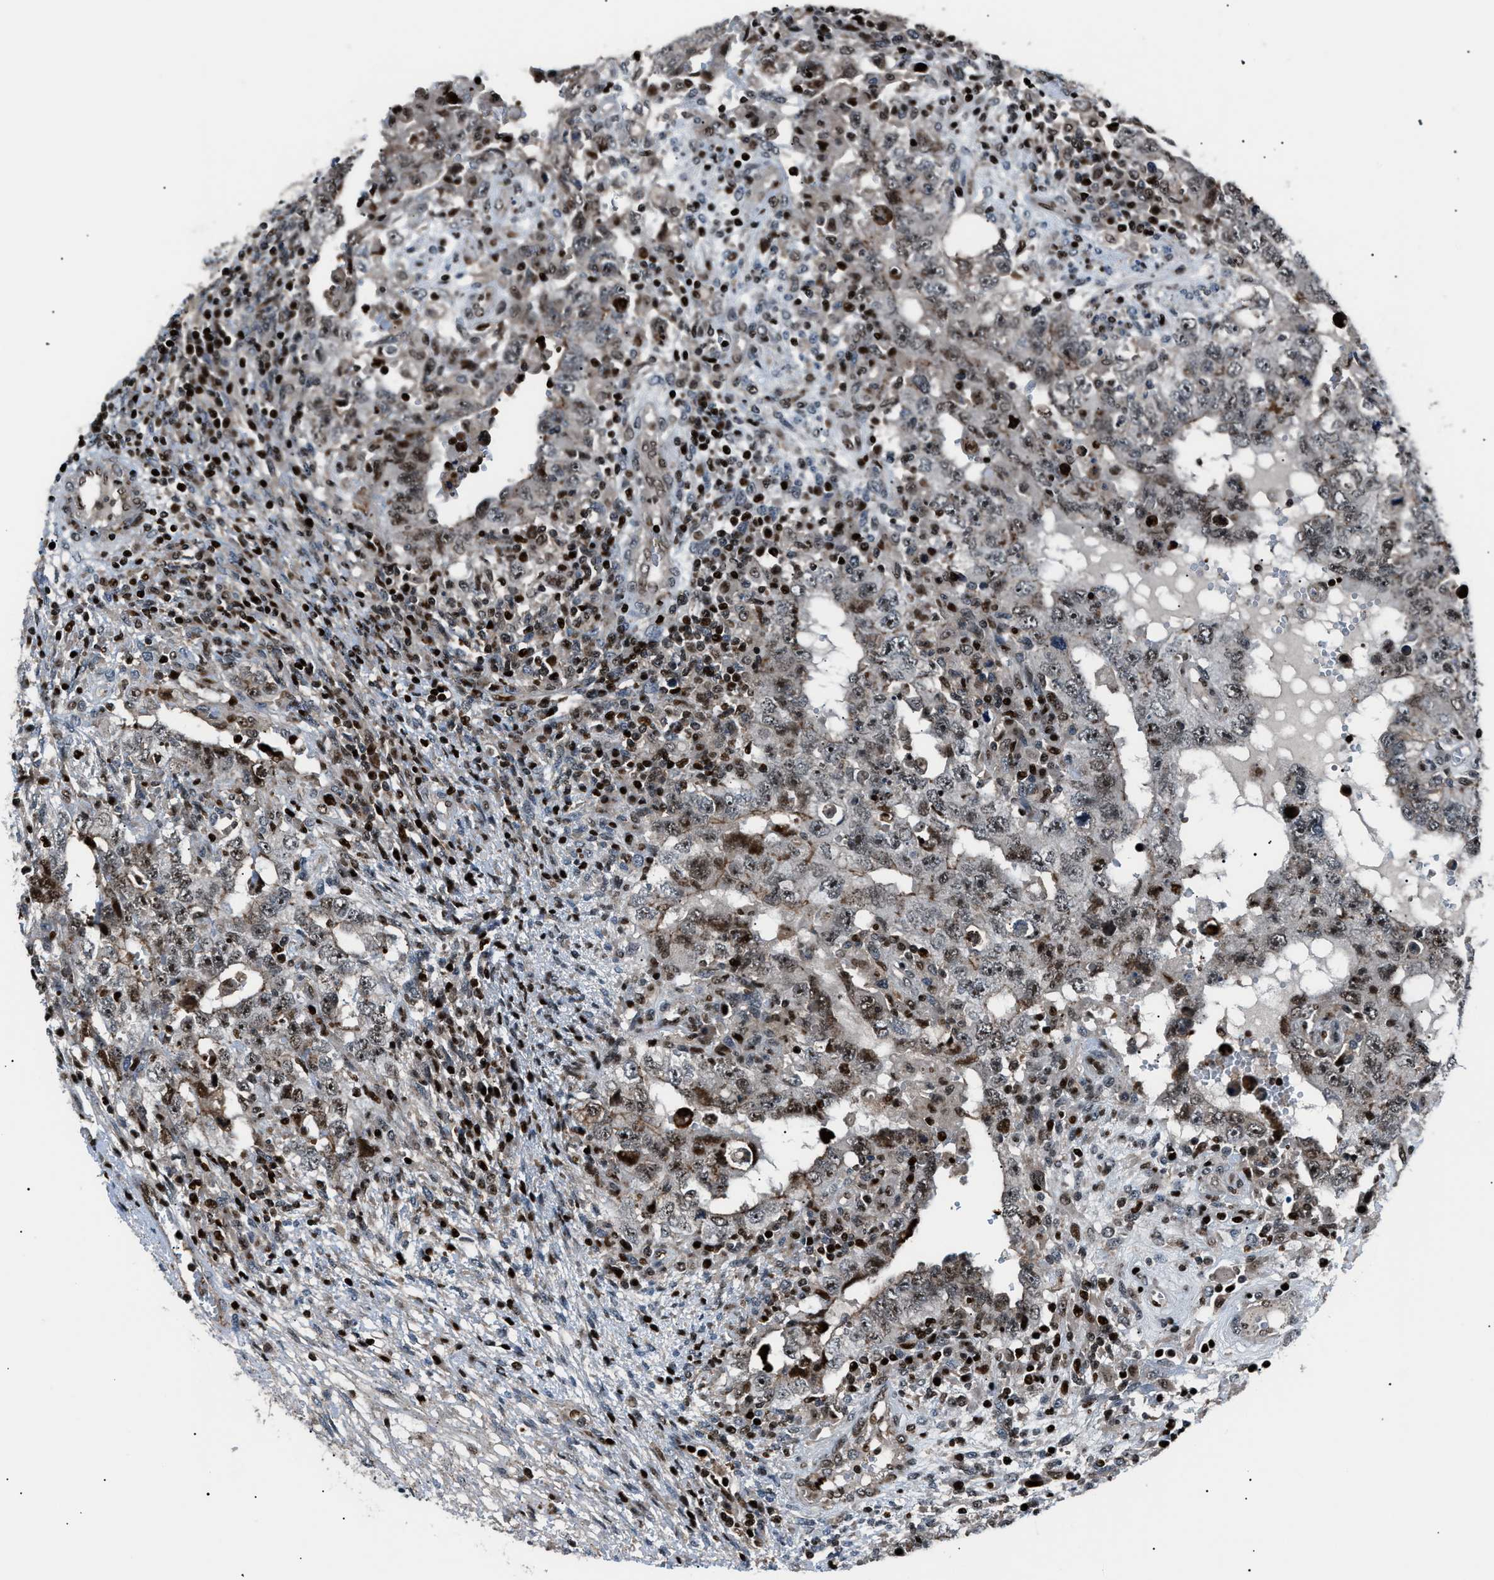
{"staining": {"intensity": "moderate", "quantity": "25%-75%", "location": "nuclear"}, "tissue": "testis cancer", "cell_type": "Tumor cells", "image_type": "cancer", "snomed": [{"axis": "morphology", "description": "Carcinoma, Embryonal, NOS"}, {"axis": "topography", "description": "Testis"}], "caption": "Testis cancer was stained to show a protein in brown. There is medium levels of moderate nuclear positivity in about 25%-75% of tumor cells.", "gene": "PRKX", "patient": {"sex": "male", "age": 26}}